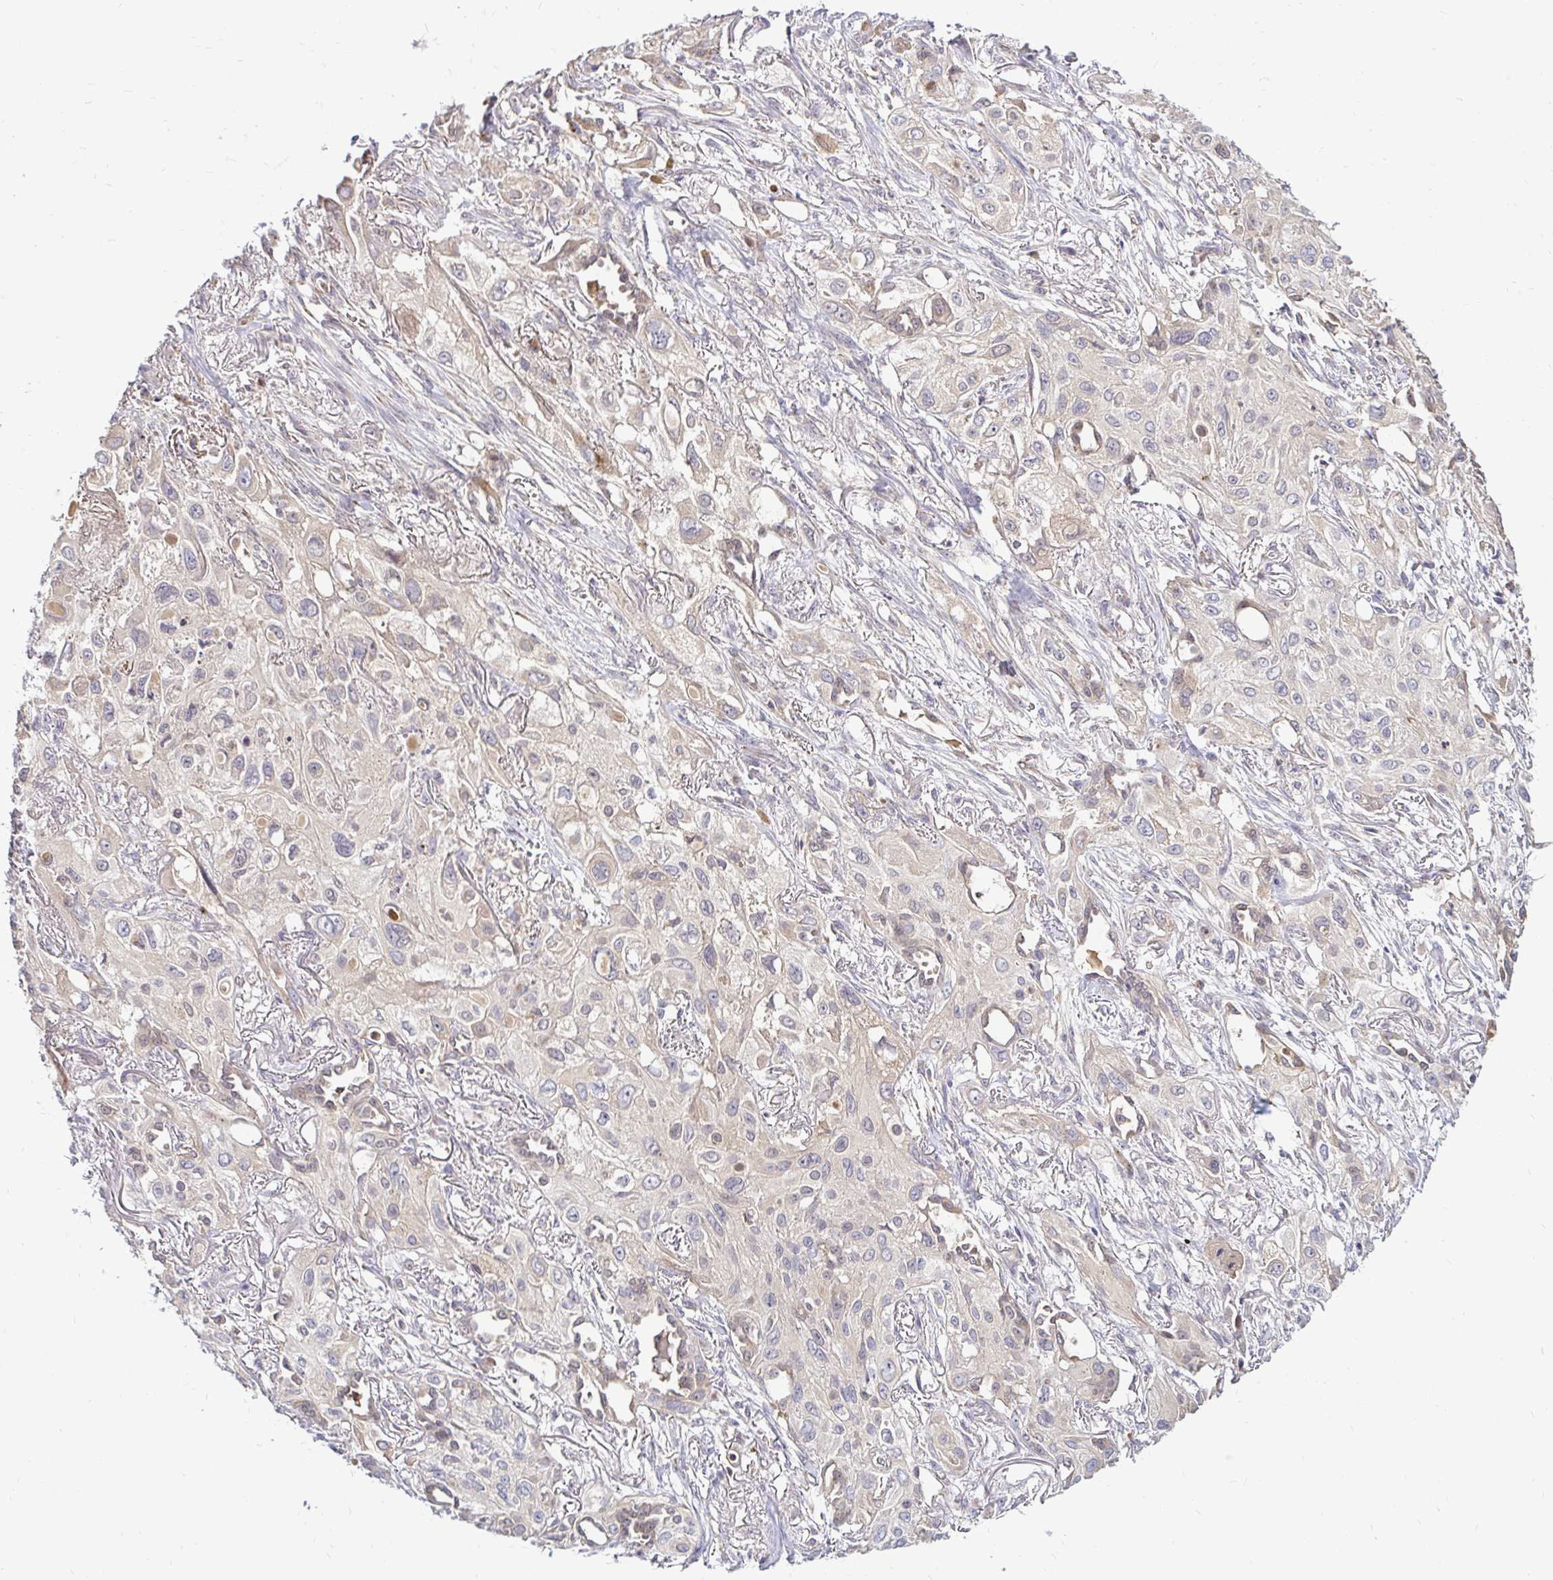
{"staining": {"intensity": "weak", "quantity": "<25%", "location": "cytoplasmic/membranous"}, "tissue": "lung cancer", "cell_type": "Tumor cells", "image_type": "cancer", "snomed": [{"axis": "morphology", "description": "Squamous cell carcinoma, NOS"}, {"axis": "topography", "description": "Lung"}], "caption": "This image is of lung cancer (squamous cell carcinoma) stained with immunohistochemistry to label a protein in brown with the nuclei are counter-stained blue. There is no expression in tumor cells.", "gene": "ARHGEF37", "patient": {"sex": "male", "age": 71}}